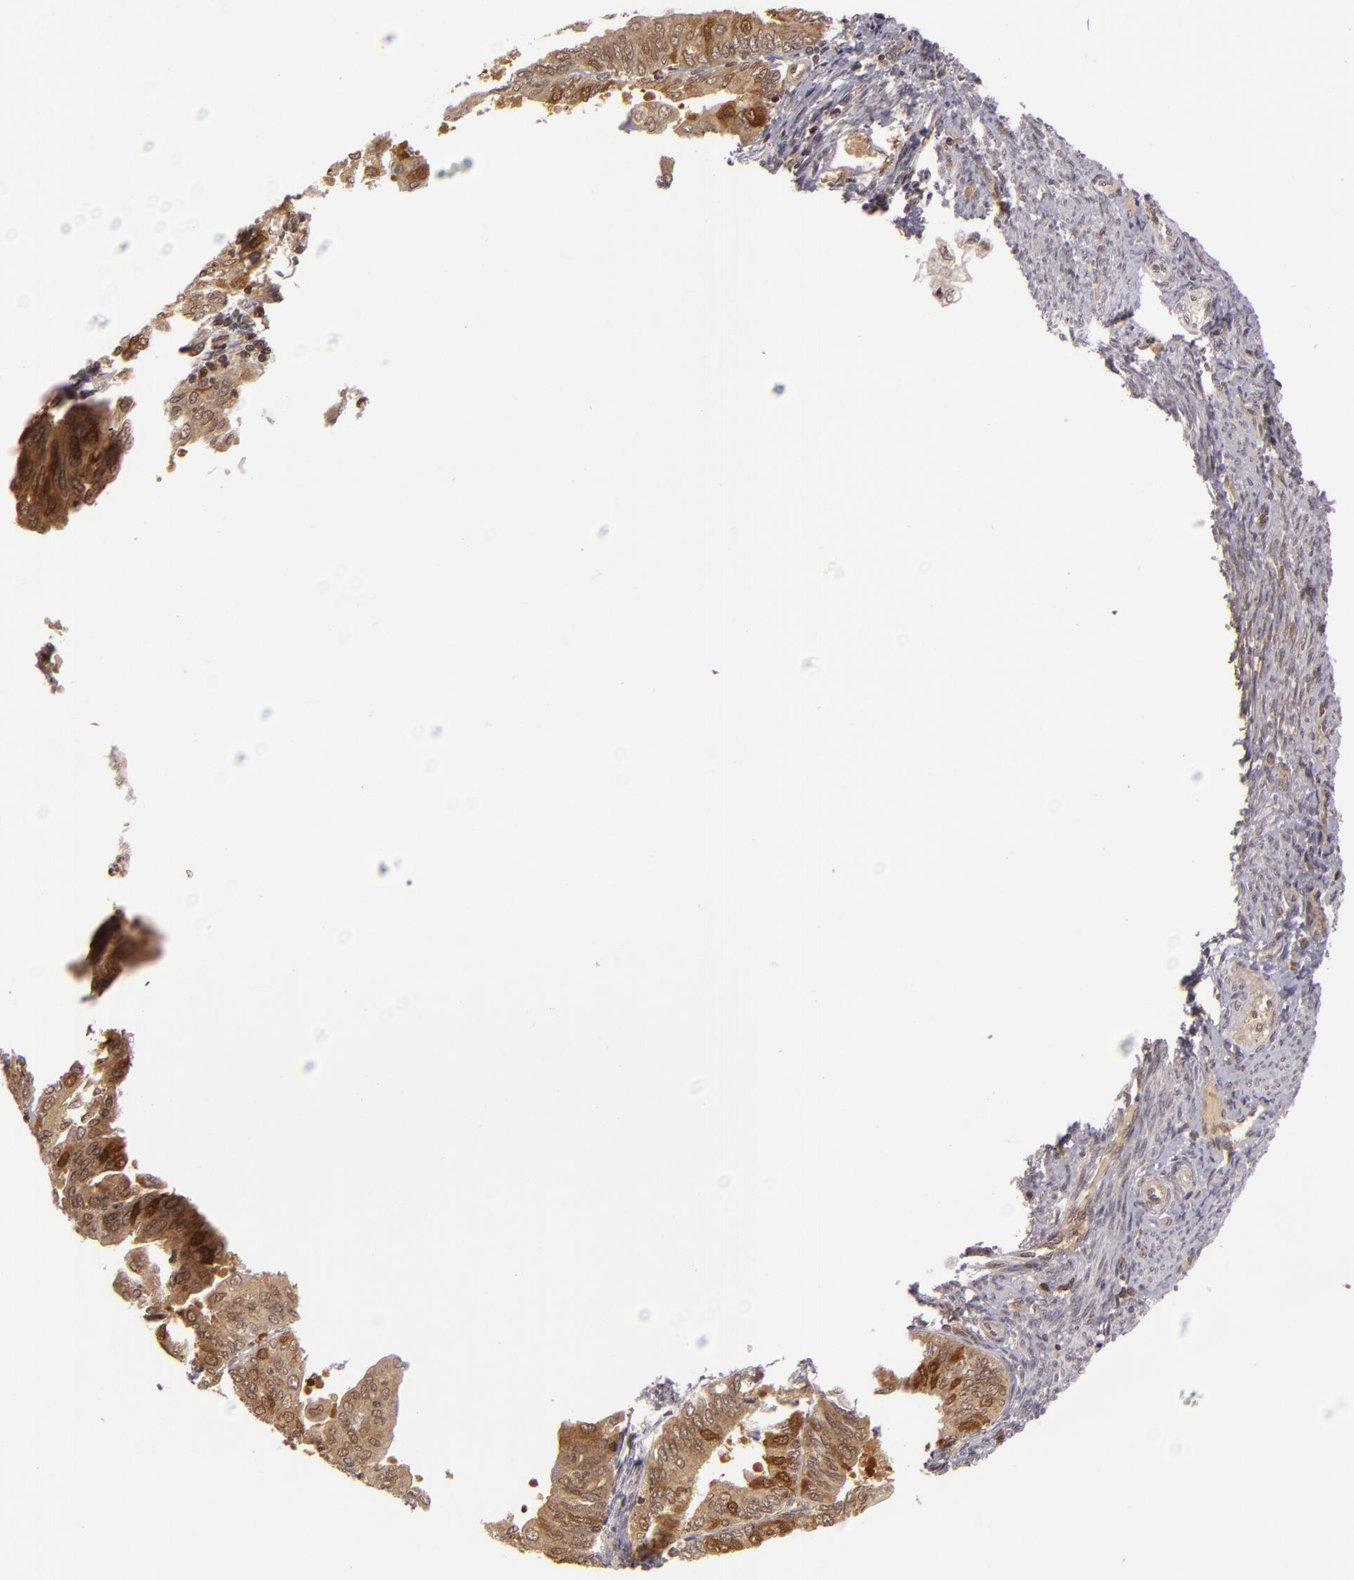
{"staining": {"intensity": "moderate", "quantity": ">75%", "location": "cytoplasmic/membranous"}, "tissue": "endometrial cancer", "cell_type": "Tumor cells", "image_type": "cancer", "snomed": [{"axis": "morphology", "description": "Adenocarcinoma, NOS"}, {"axis": "topography", "description": "Endometrium"}], "caption": "Protein staining of endometrial adenocarcinoma tissue exhibits moderate cytoplasmic/membranous positivity in about >75% of tumor cells.", "gene": "ZBTB33", "patient": {"sex": "female", "age": 79}}